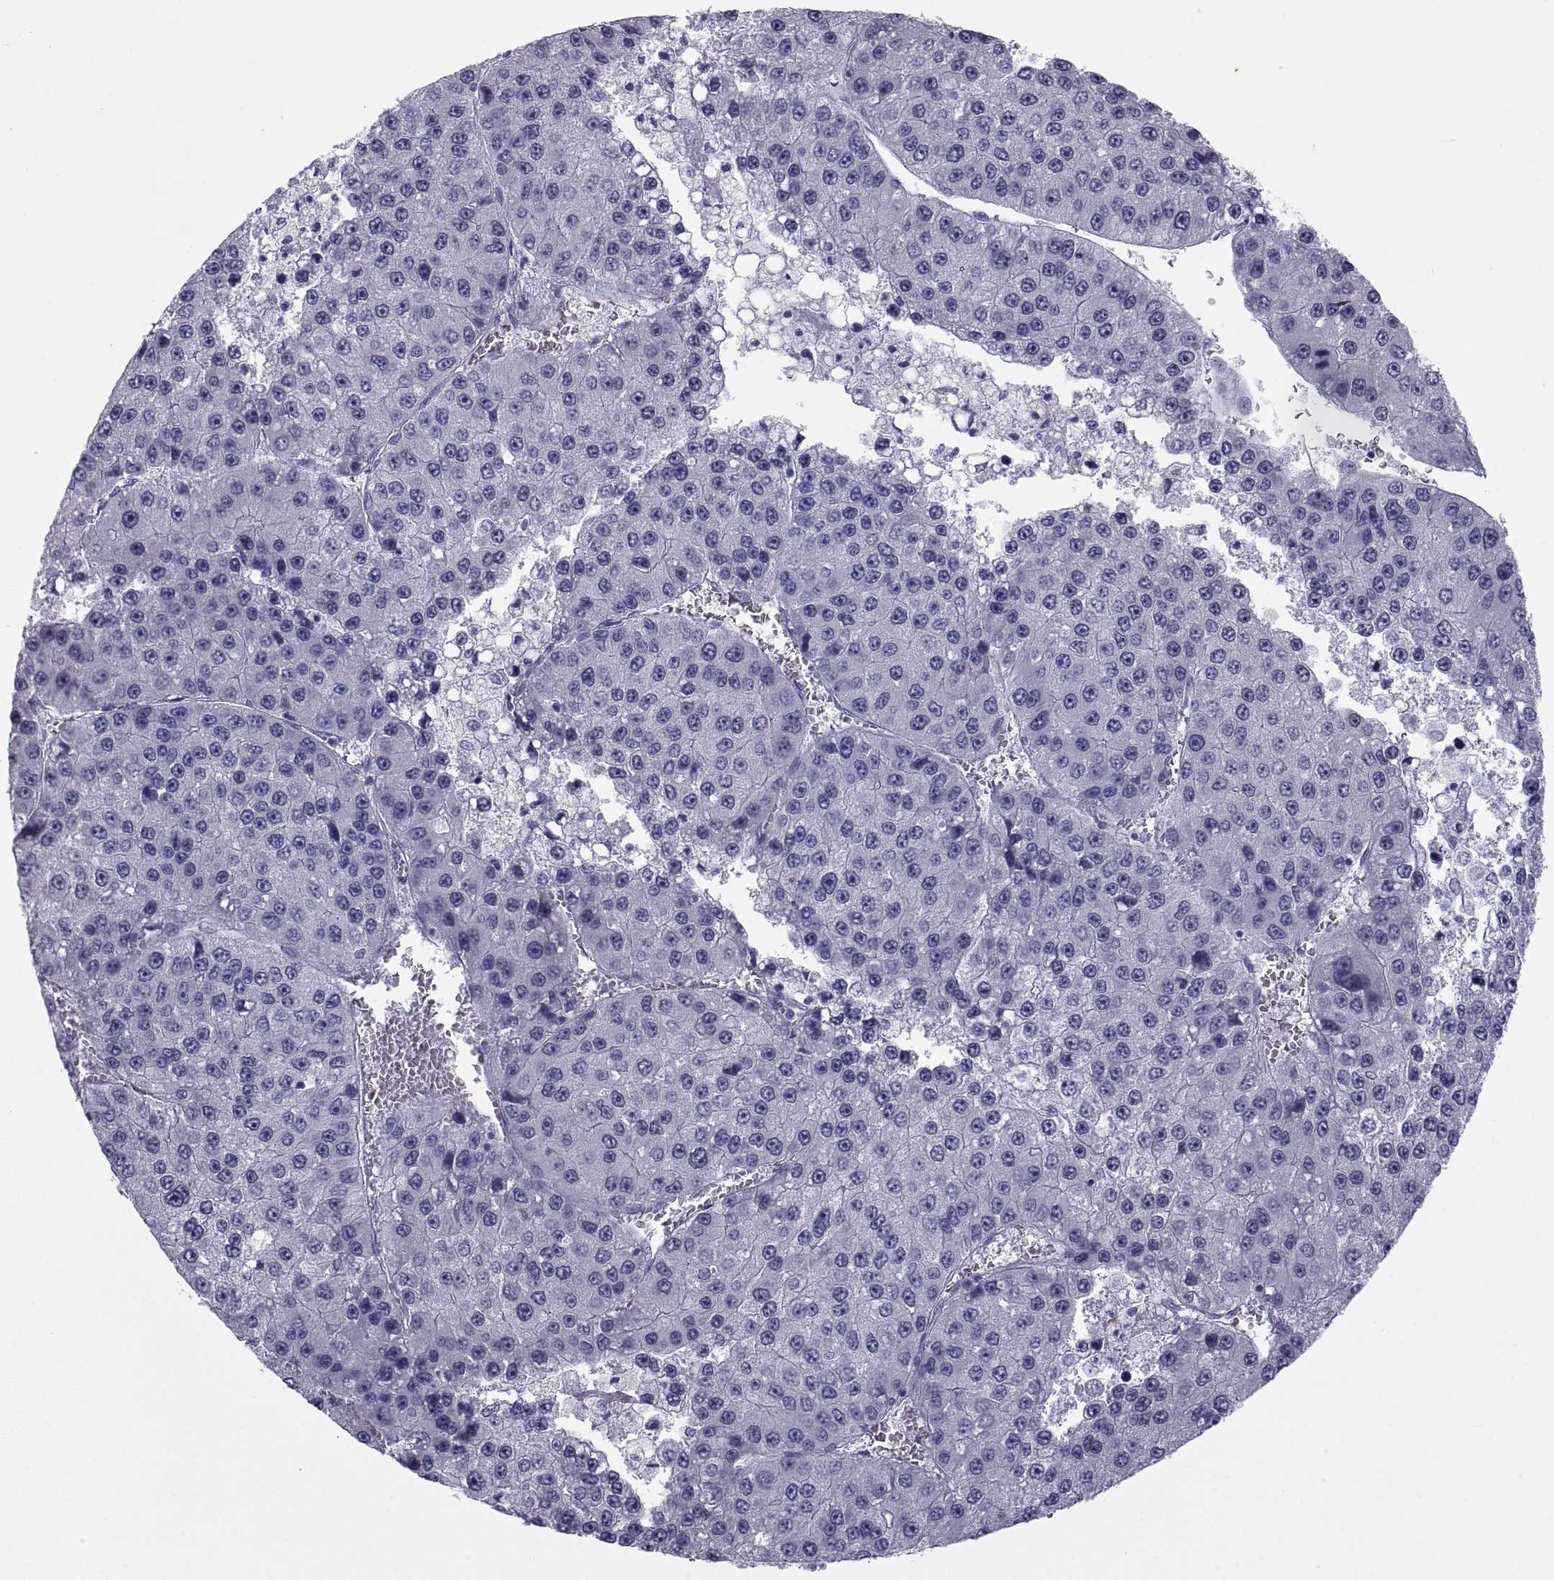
{"staining": {"intensity": "negative", "quantity": "none", "location": "none"}, "tissue": "liver cancer", "cell_type": "Tumor cells", "image_type": "cancer", "snomed": [{"axis": "morphology", "description": "Carcinoma, Hepatocellular, NOS"}, {"axis": "topography", "description": "Liver"}], "caption": "An image of human liver cancer is negative for staining in tumor cells.", "gene": "NPTX2", "patient": {"sex": "female", "age": 73}}